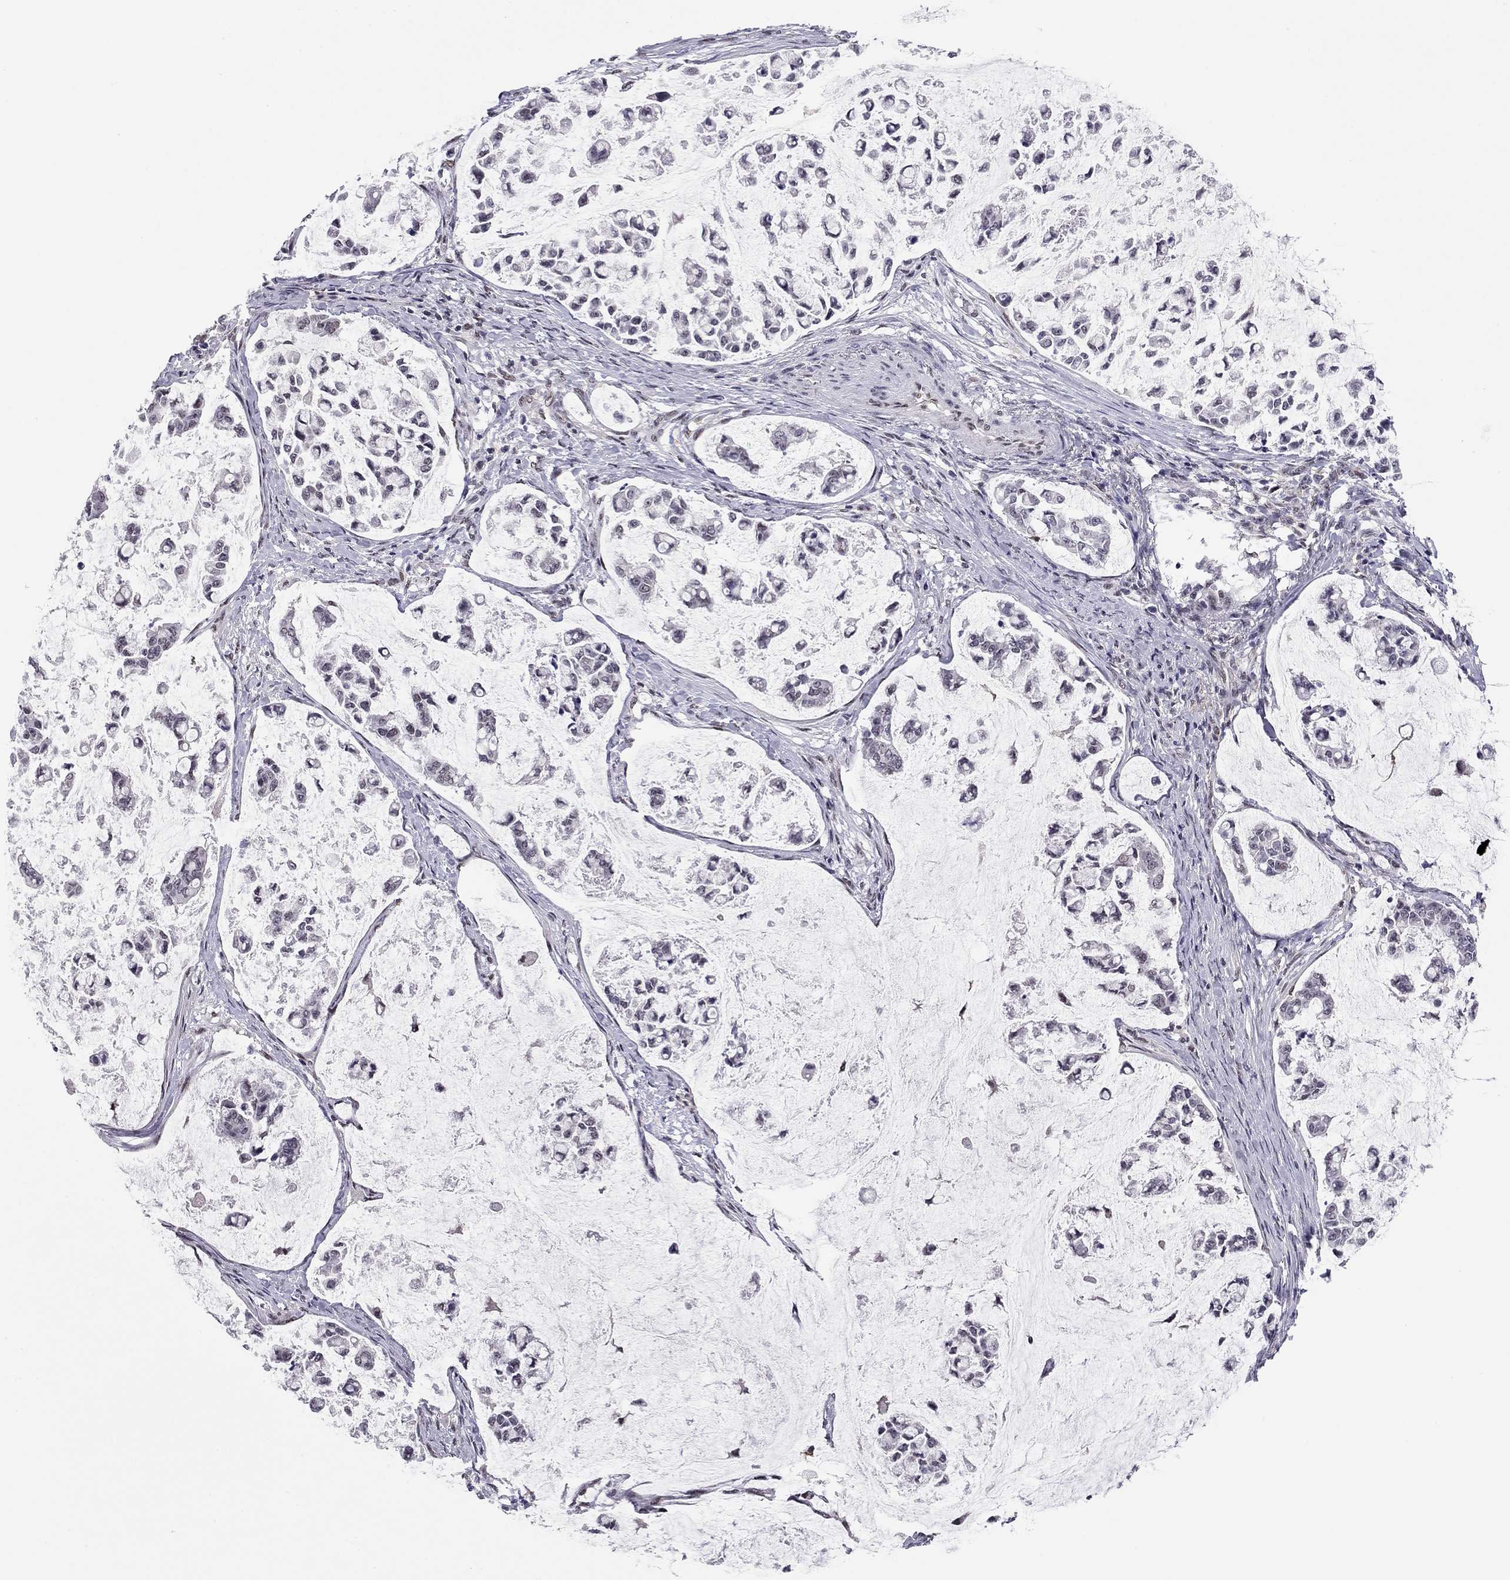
{"staining": {"intensity": "negative", "quantity": "none", "location": "none"}, "tissue": "stomach cancer", "cell_type": "Tumor cells", "image_type": "cancer", "snomed": [{"axis": "morphology", "description": "Adenocarcinoma, NOS"}, {"axis": "topography", "description": "Stomach"}], "caption": "There is no significant staining in tumor cells of stomach adenocarcinoma.", "gene": "DOT1L", "patient": {"sex": "male", "age": 82}}